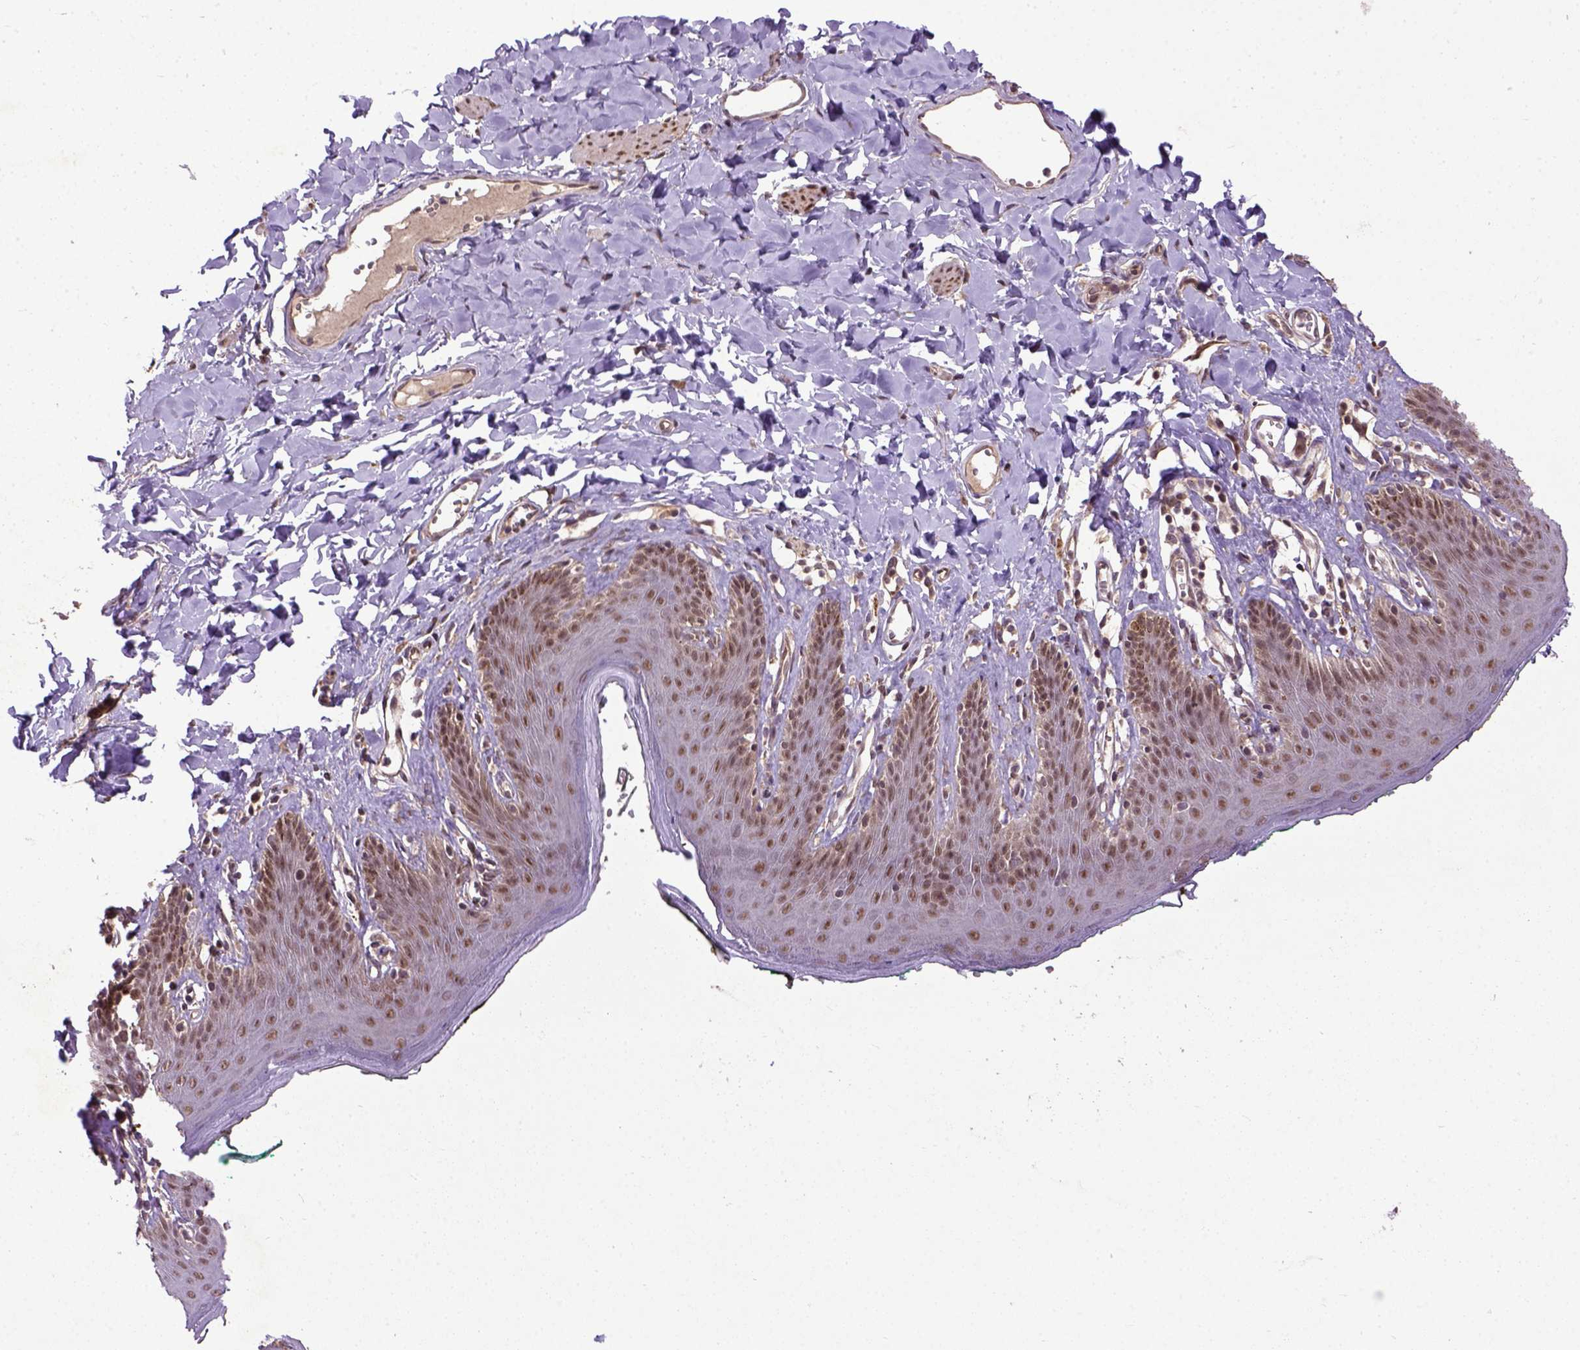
{"staining": {"intensity": "moderate", "quantity": ">75%", "location": "nuclear"}, "tissue": "skin", "cell_type": "Epidermal cells", "image_type": "normal", "snomed": [{"axis": "morphology", "description": "Normal tissue, NOS"}, {"axis": "topography", "description": "Vulva"}, {"axis": "topography", "description": "Peripheral nerve tissue"}], "caption": "Epidermal cells reveal medium levels of moderate nuclear staining in about >75% of cells in normal human skin. Immunohistochemistry (ihc) stains the protein of interest in brown and the nuclei are stained blue.", "gene": "UBA3", "patient": {"sex": "female", "age": 66}}